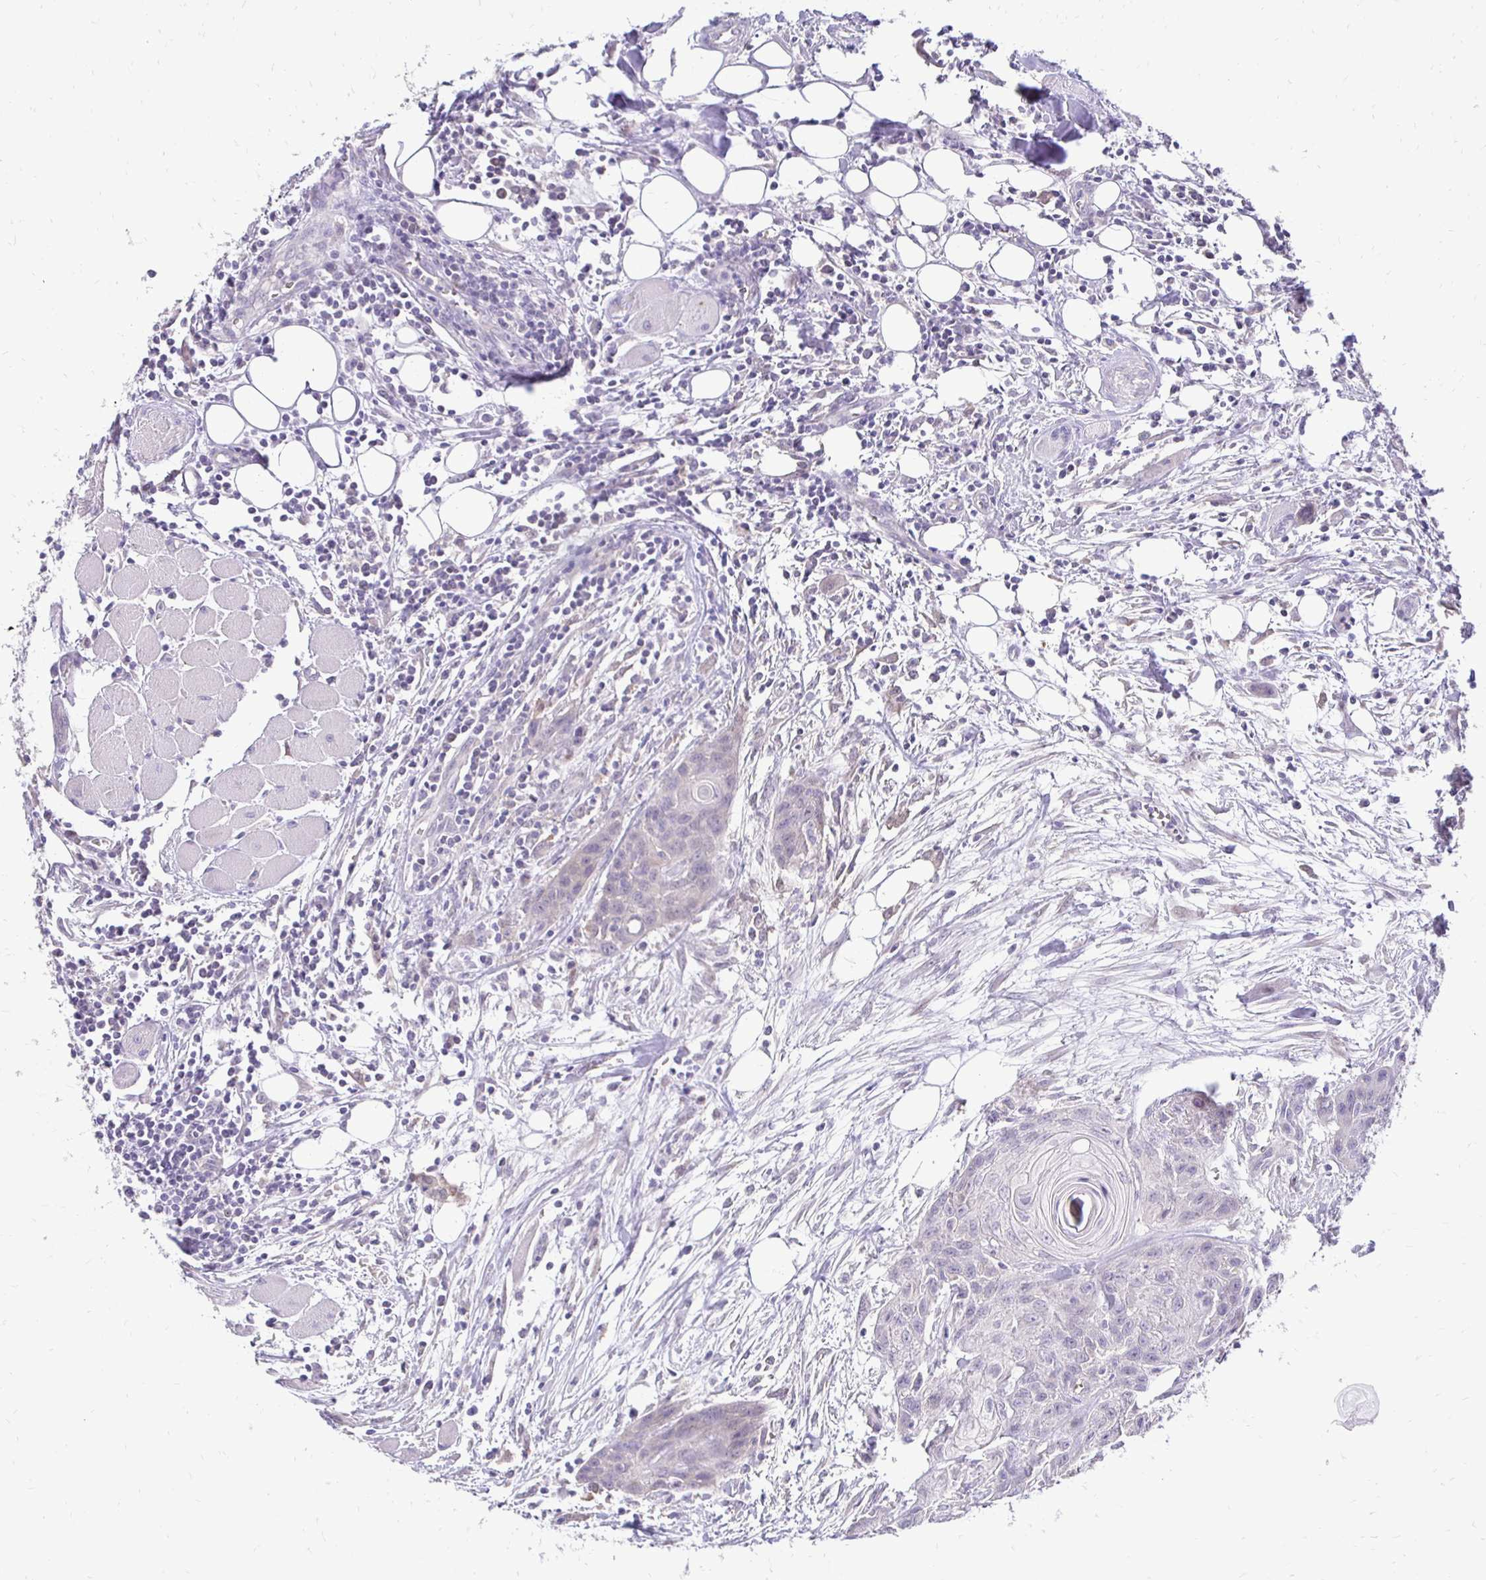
{"staining": {"intensity": "negative", "quantity": "none", "location": "none"}, "tissue": "head and neck cancer", "cell_type": "Tumor cells", "image_type": "cancer", "snomed": [{"axis": "morphology", "description": "Squamous cell carcinoma, NOS"}, {"axis": "topography", "description": "Oral tissue"}, {"axis": "topography", "description": "Head-Neck"}], "caption": "High power microscopy micrograph of an immunohistochemistry (IHC) image of head and neck cancer, revealing no significant expression in tumor cells. The staining was performed using DAB (3,3'-diaminobenzidine) to visualize the protein expression in brown, while the nuclei were stained in blue with hematoxylin (Magnification: 20x).", "gene": "GAS2", "patient": {"sex": "male", "age": 58}}